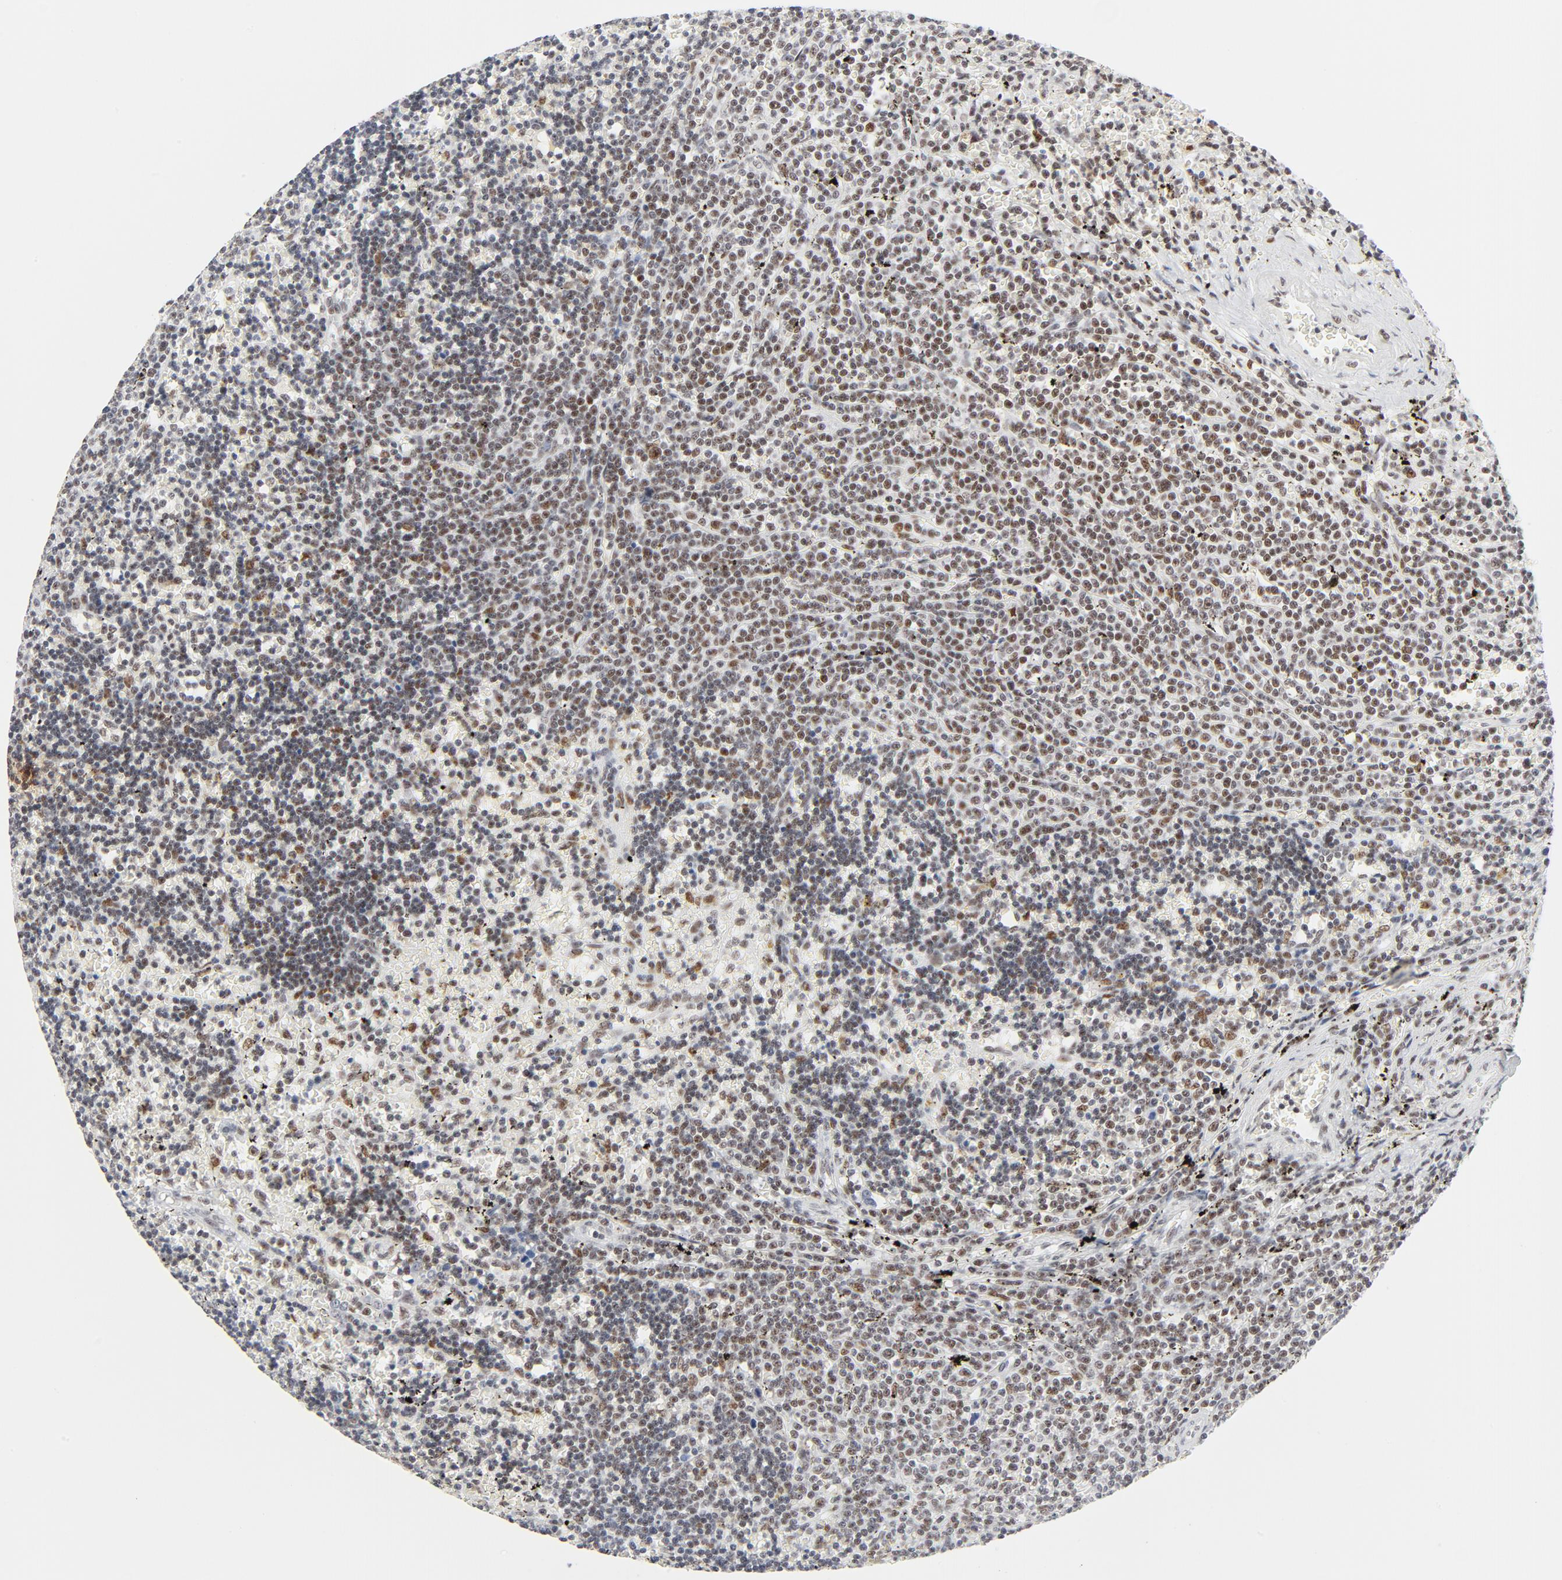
{"staining": {"intensity": "moderate", "quantity": "25%-75%", "location": "nuclear"}, "tissue": "lymphoma", "cell_type": "Tumor cells", "image_type": "cancer", "snomed": [{"axis": "morphology", "description": "Malignant lymphoma, non-Hodgkin's type, Low grade"}, {"axis": "topography", "description": "Spleen"}], "caption": "Immunohistochemistry (IHC) staining of lymphoma, which shows medium levels of moderate nuclear staining in about 25%-75% of tumor cells indicating moderate nuclear protein expression. The staining was performed using DAB (brown) for protein detection and nuclei were counterstained in hematoxylin (blue).", "gene": "GTF2H1", "patient": {"sex": "male", "age": 60}}